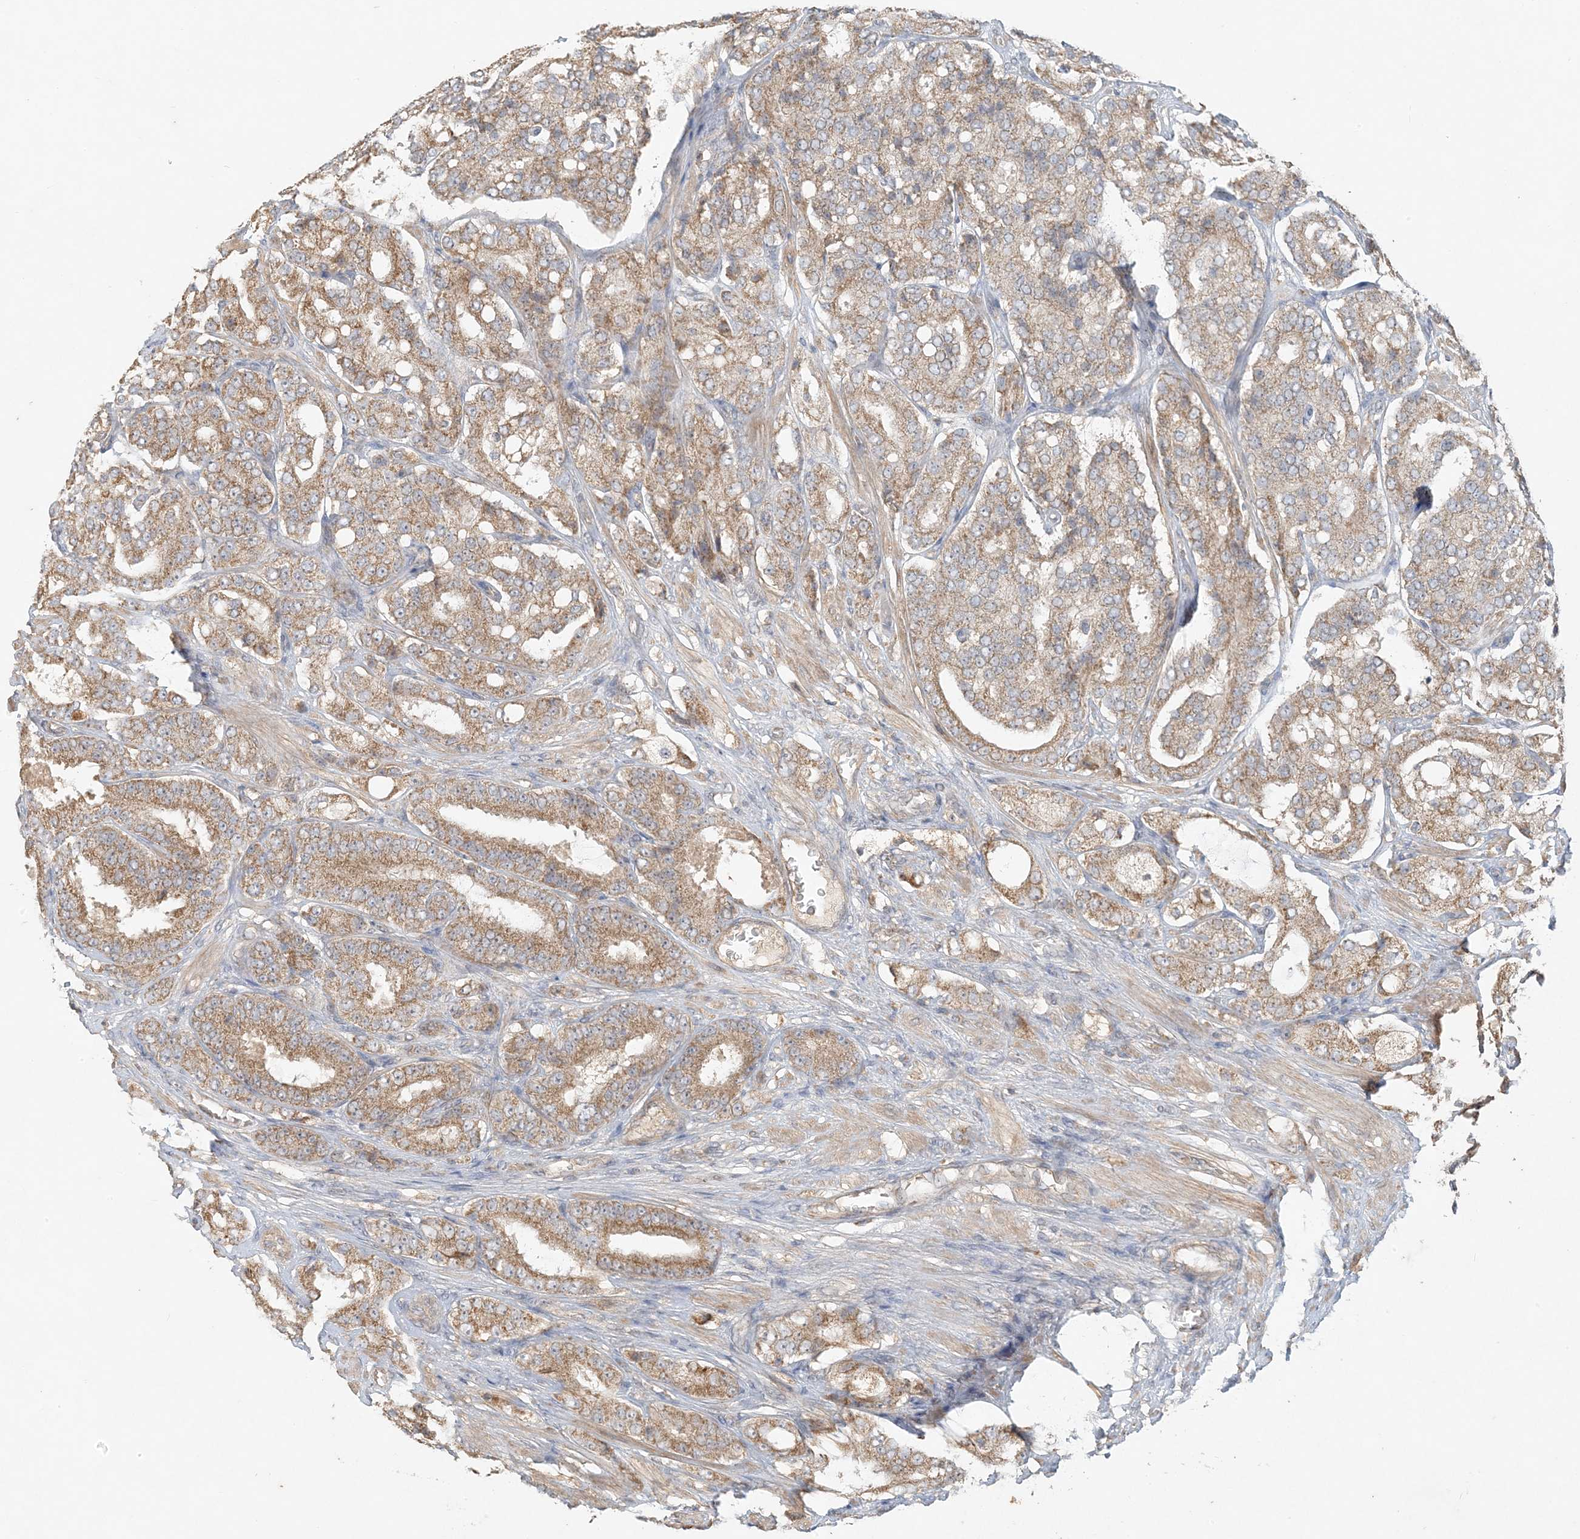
{"staining": {"intensity": "moderate", "quantity": ">75%", "location": "cytoplasmic/membranous"}, "tissue": "prostate cancer", "cell_type": "Tumor cells", "image_type": "cancer", "snomed": [{"axis": "morphology", "description": "Adenocarcinoma, High grade"}, {"axis": "topography", "description": "Prostate"}], "caption": "The image shows staining of prostate high-grade adenocarcinoma, revealing moderate cytoplasmic/membranous protein staining (brown color) within tumor cells.", "gene": "MCOLN1", "patient": {"sex": "male", "age": 65}}